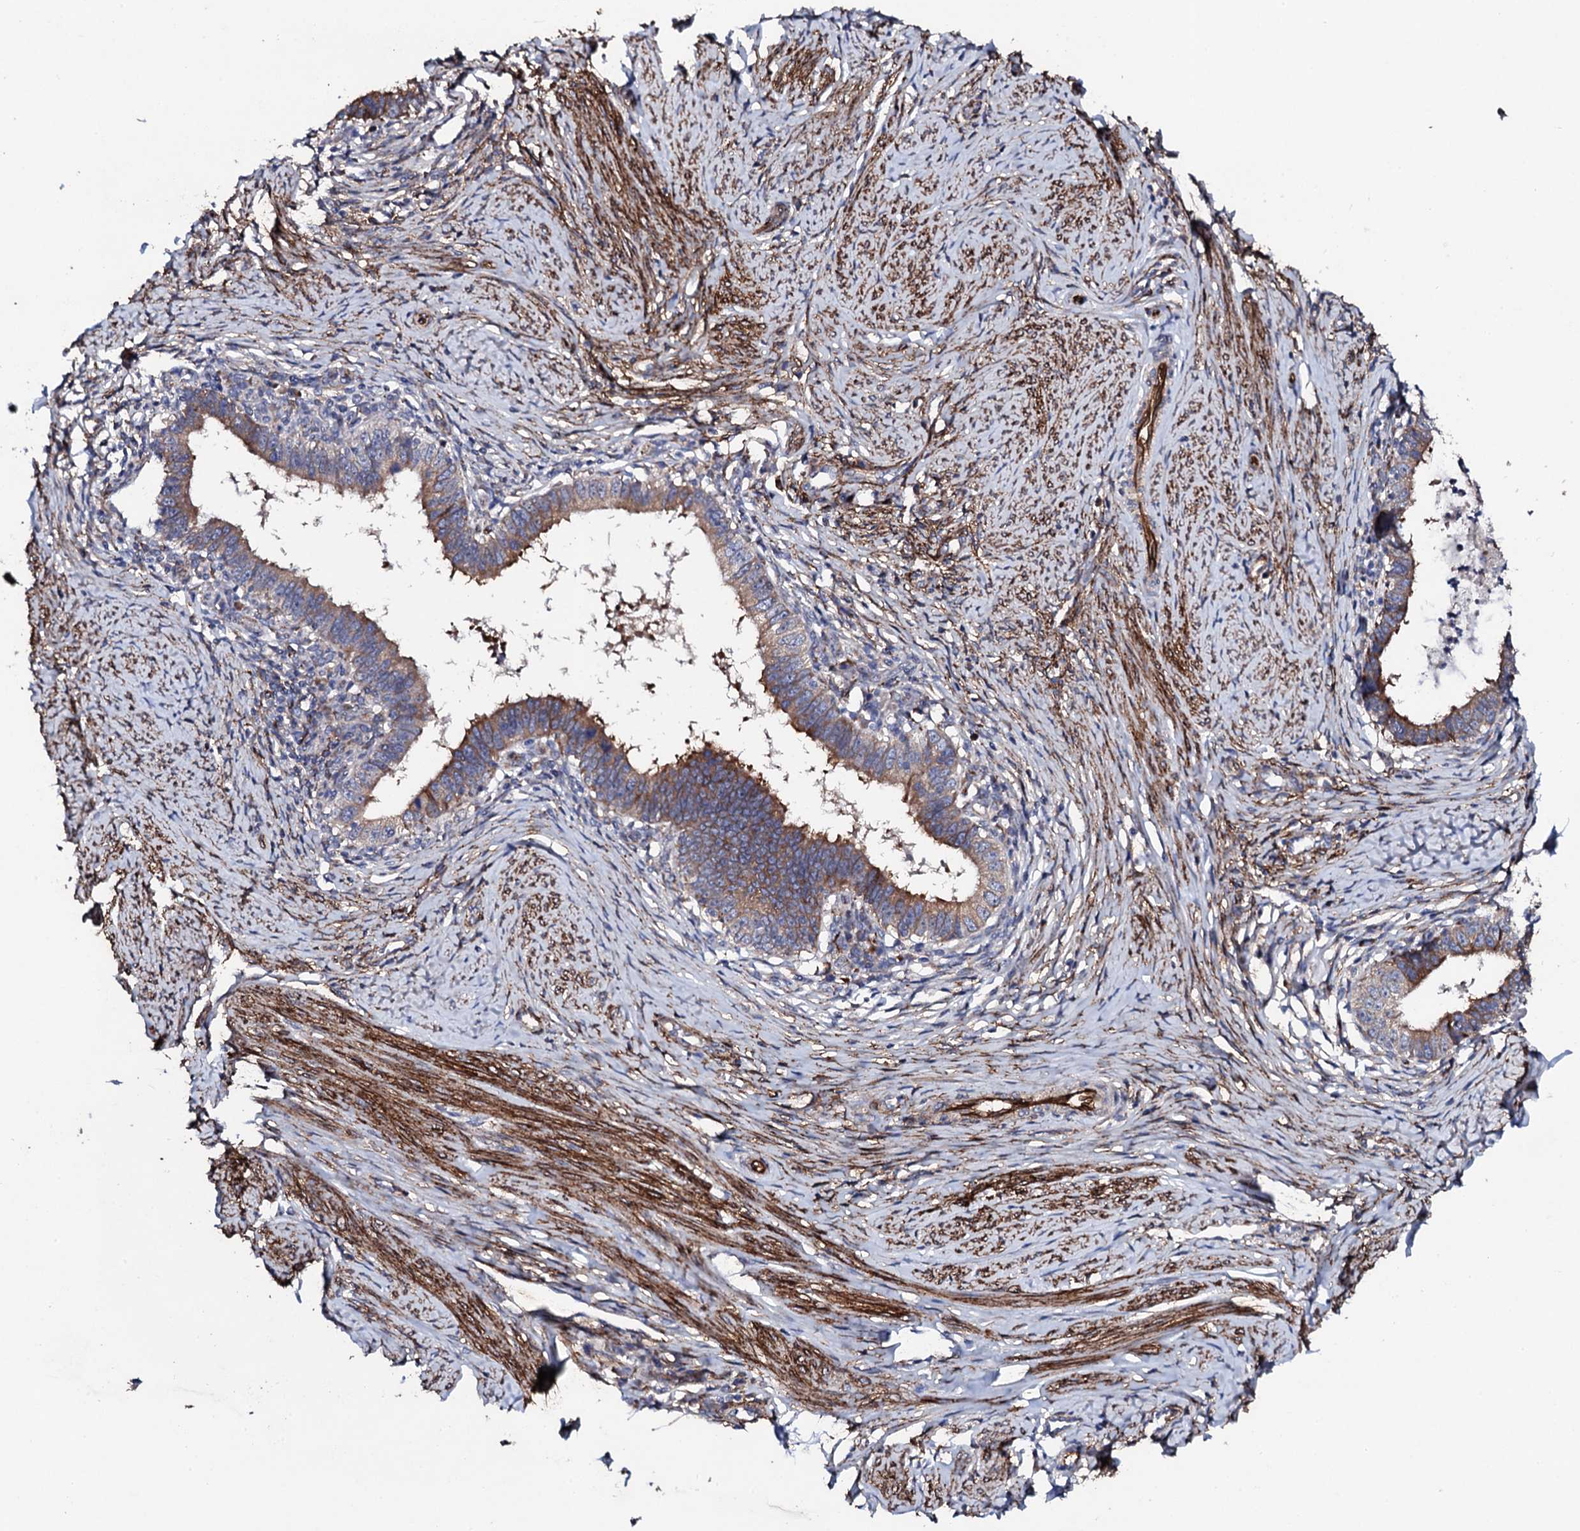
{"staining": {"intensity": "moderate", "quantity": "25%-75%", "location": "cytoplasmic/membranous"}, "tissue": "cervical cancer", "cell_type": "Tumor cells", "image_type": "cancer", "snomed": [{"axis": "morphology", "description": "Adenocarcinoma, NOS"}, {"axis": "topography", "description": "Cervix"}], "caption": "Tumor cells display medium levels of moderate cytoplasmic/membranous staining in approximately 25%-75% of cells in human cervical adenocarcinoma.", "gene": "DBX1", "patient": {"sex": "female", "age": 36}}